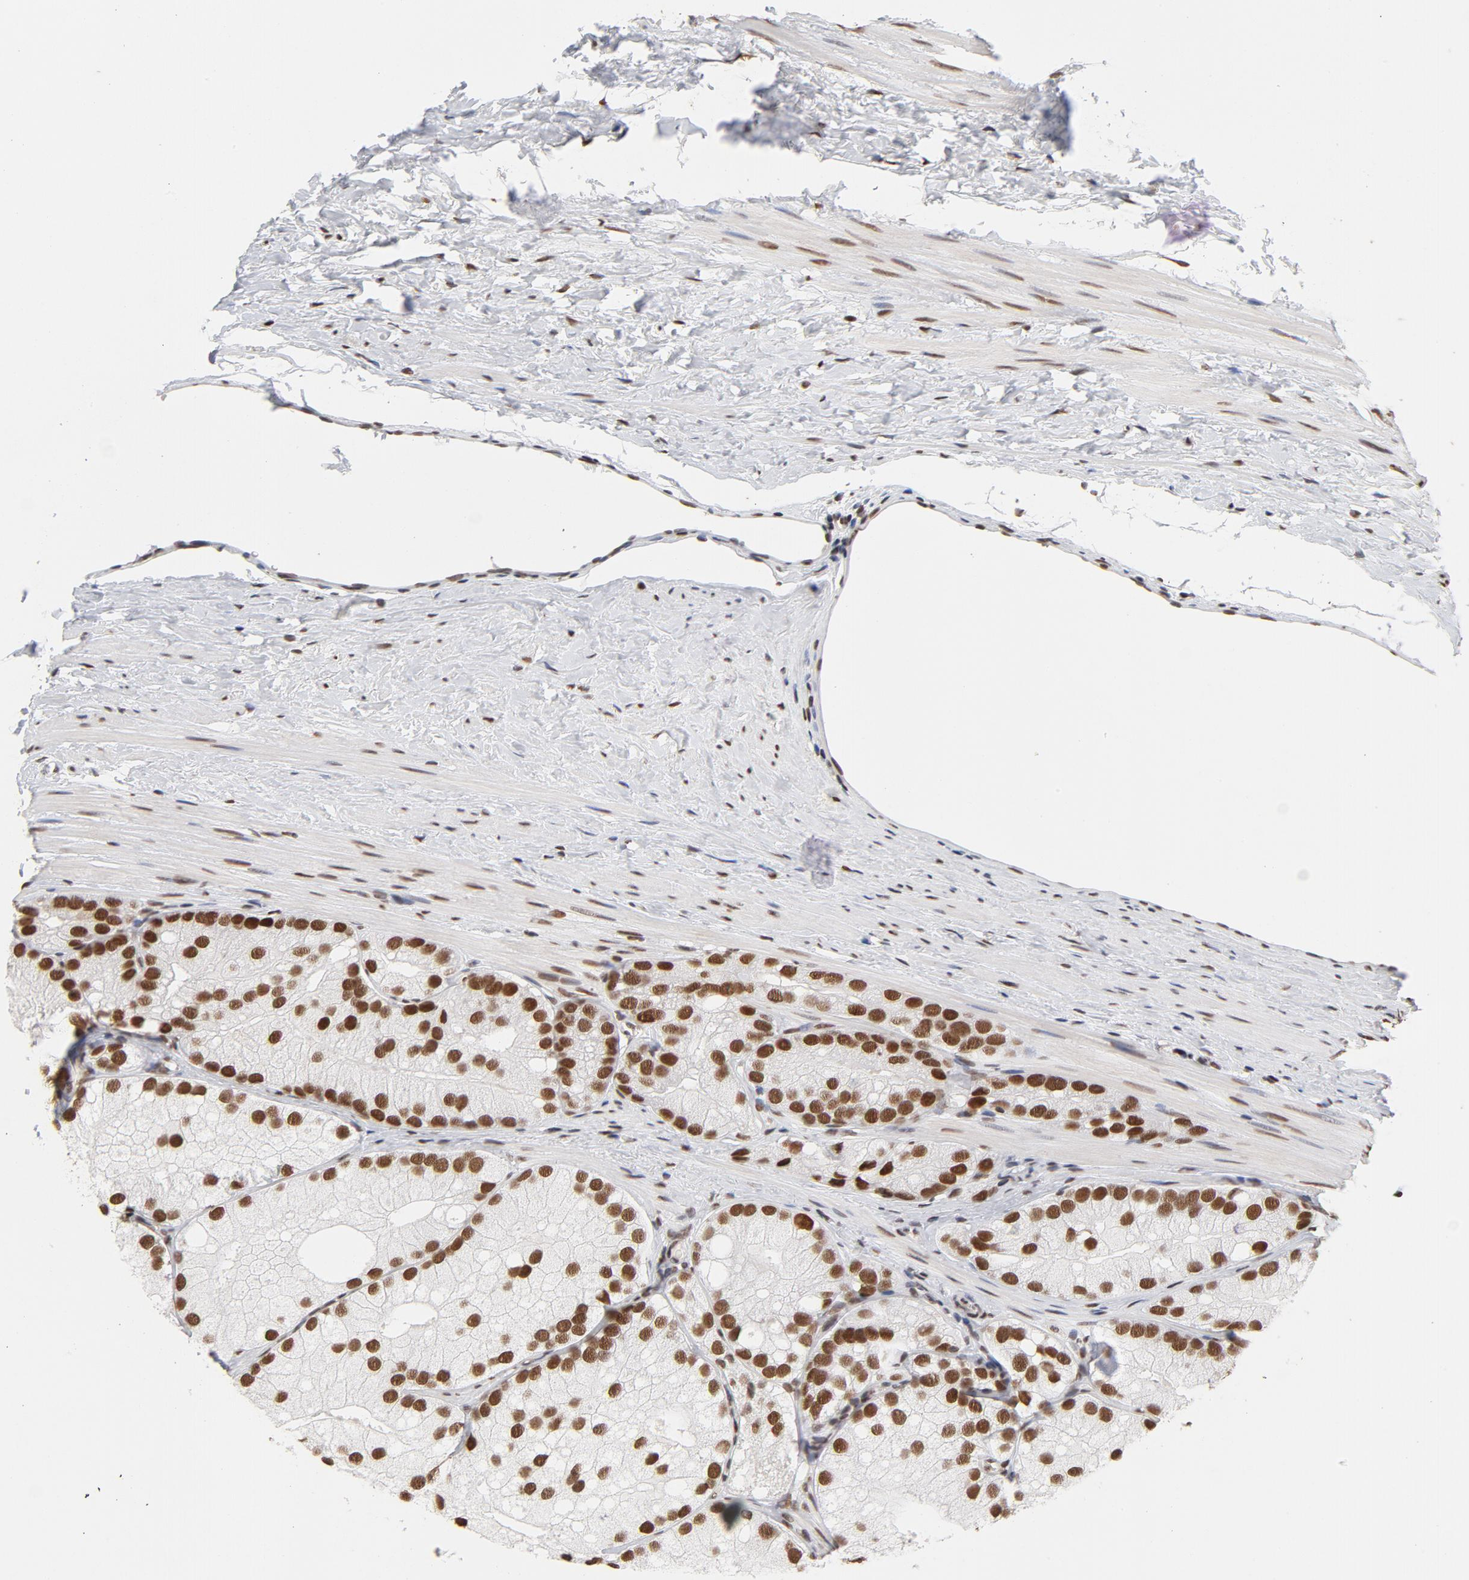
{"staining": {"intensity": "strong", "quantity": ">75%", "location": "nuclear"}, "tissue": "prostate cancer", "cell_type": "Tumor cells", "image_type": "cancer", "snomed": [{"axis": "morphology", "description": "Adenocarcinoma, Low grade"}, {"axis": "topography", "description": "Prostate"}], "caption": "This is an image of immunohistochemistry (IHC) staining of adenocarcinoma (low-grade) (prostate), which shows strong positivity in the nuclear of tumor cells.", "gene": "TP53BP1", "patient": {"sex": "male", "age": 69}}